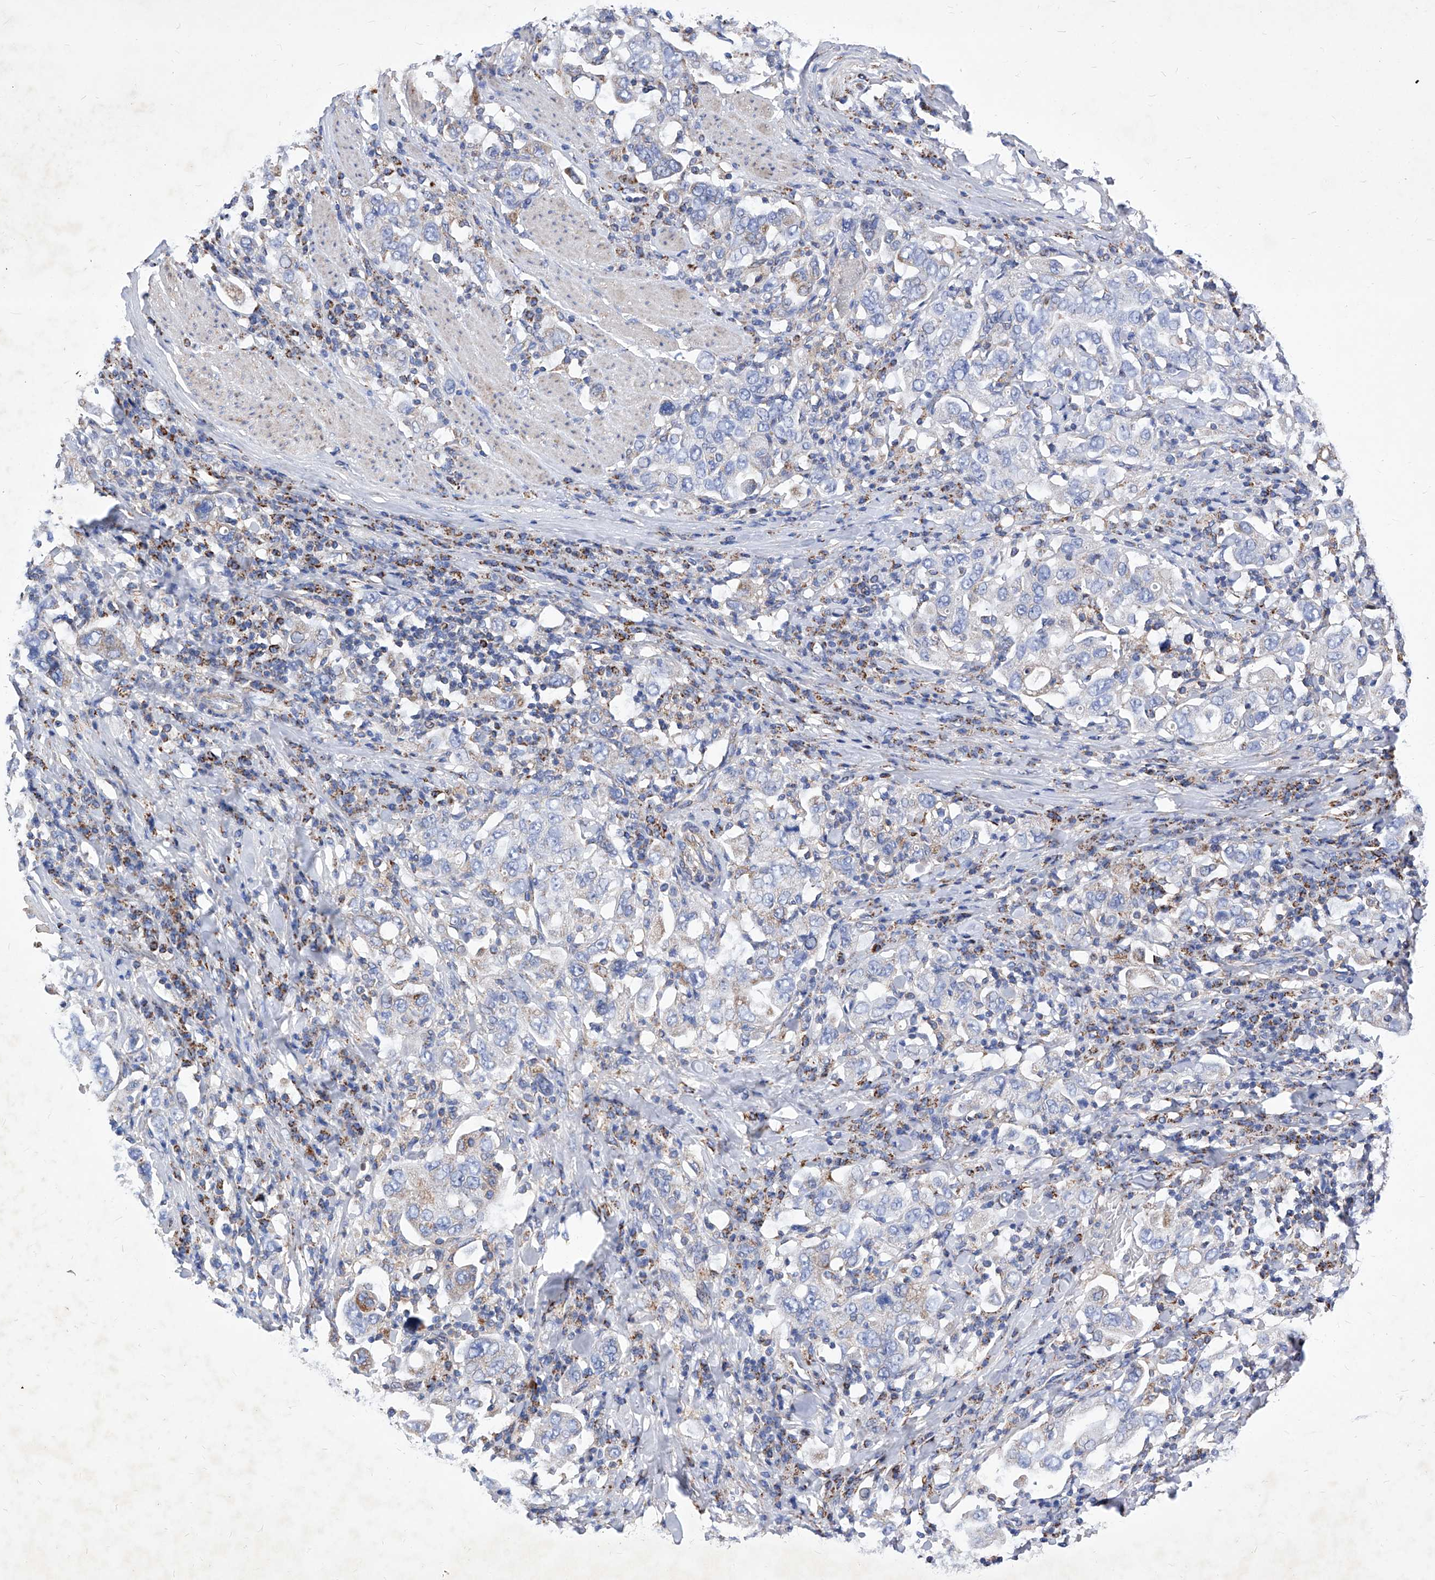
{"staining": {"intensity": "weak", "quantity": "<25%", "location": "cytoplasmic/membranous"}, "tissue": "stomach cancer", "cell_type": "Tumor cells", "image_type": "cancer", "snomed": [{"axis": "morphology", "description": "Adenocarcinoma, NOS"}, {"axis": "topography", "description": "Stomach, upper"}], "caption": "Human adenocarcinoma (stomach) stained for a protein using immunohistochemistry reveals no expression in tumor cells.", "gene": "HRNR", "patient": {"sex": "male", "age": 62}}